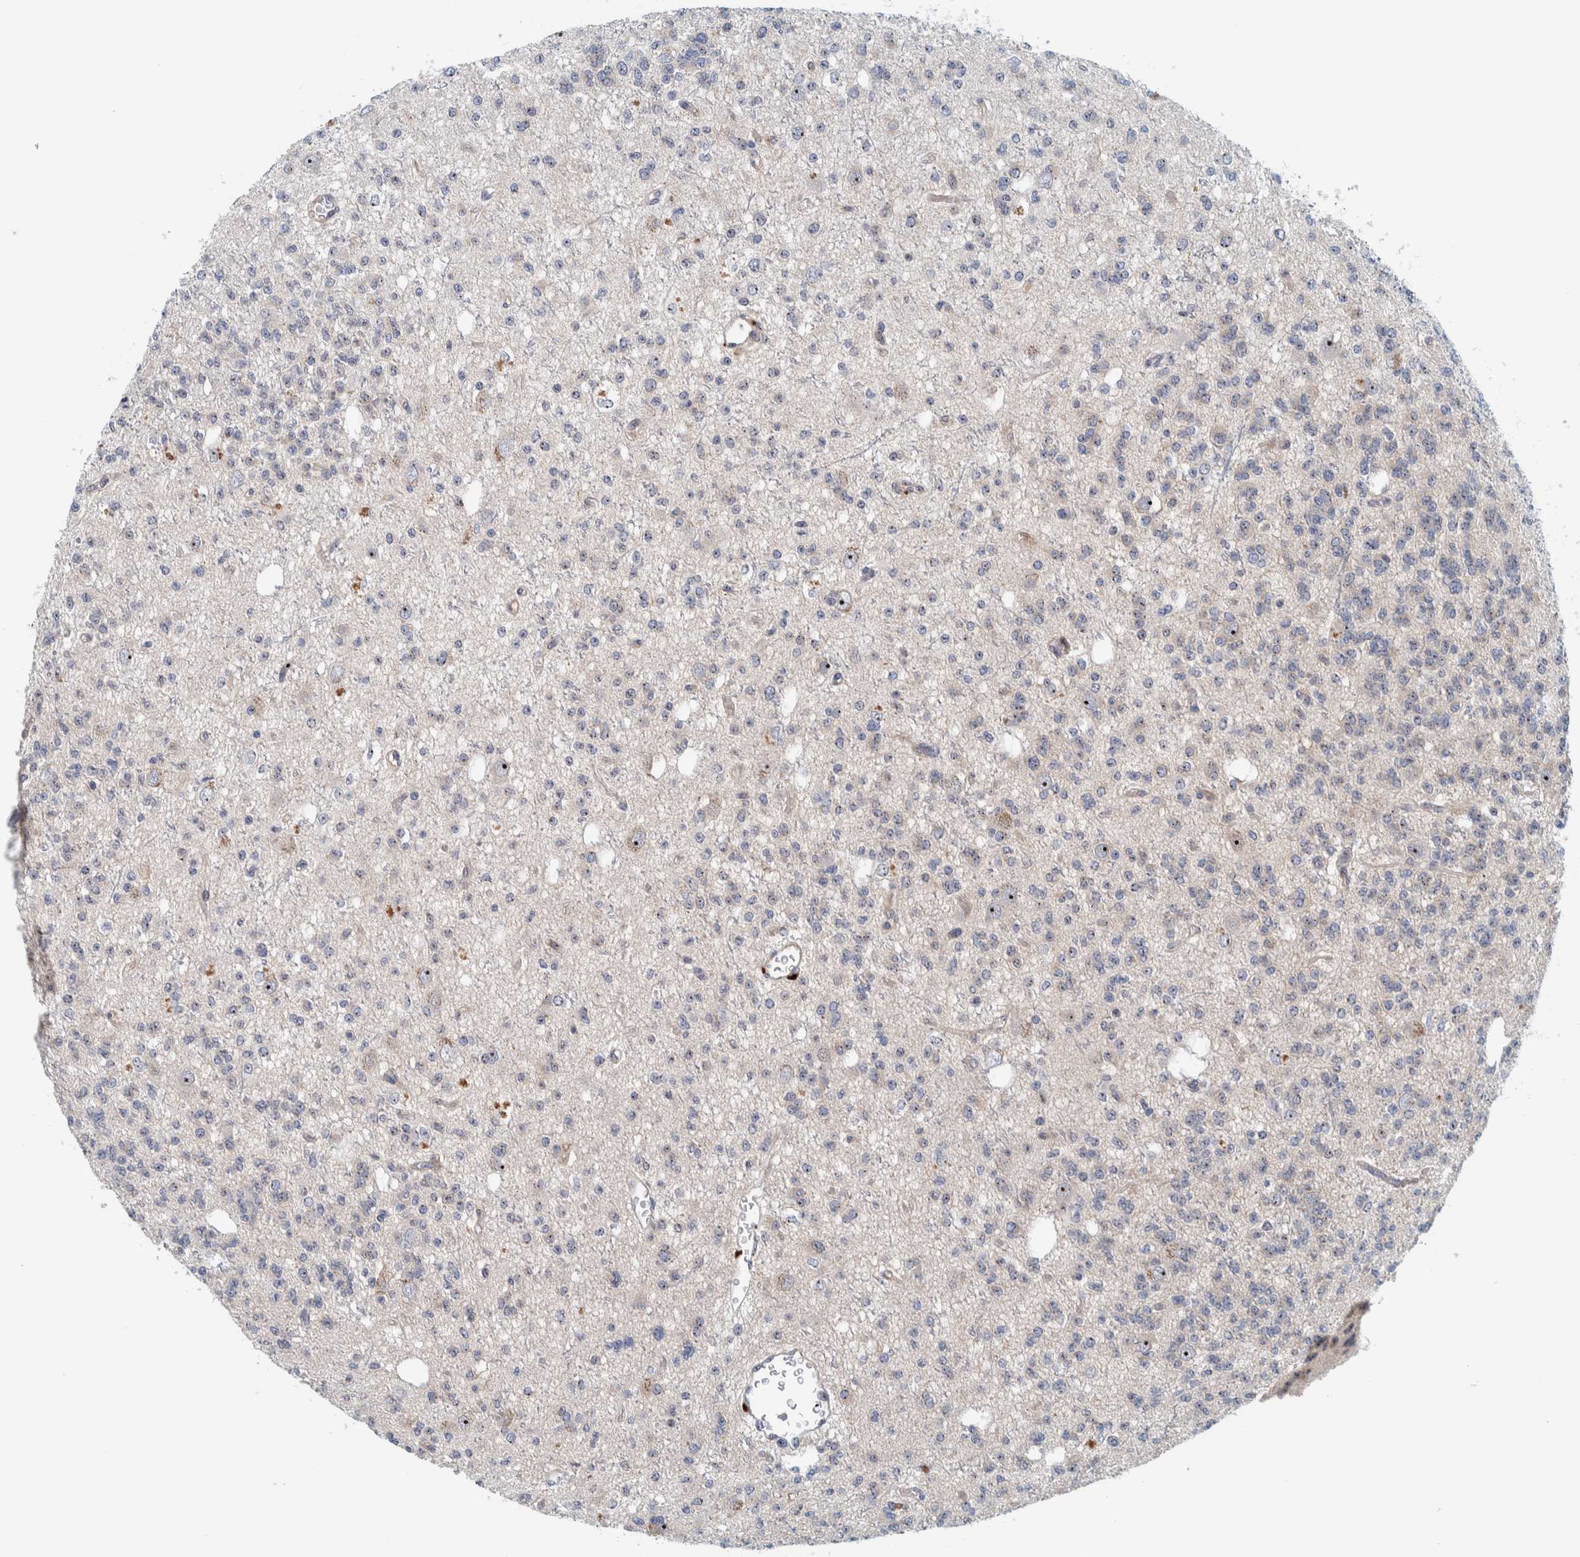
{"staining": {"intensity": "weak", "quantity": "25%-75%", "location": "nuclear"}, "tissue": "glioma", "cell_type": "Tumor cells", "image_type": "cancer", "snomed": [{"axis": "morphology", "description": "Glioma, malignant, Low grade"}, {"axis": "topography", "description": "Brain"}], "caption": "Malignant low-grade glioma was stained to show a protein in brown. There is low levels of weak nuclear positivity in about 25%-75% of tumor cells. Nuclei are stained in blue.", "gene": "NOL11", "patient": {"sex": "male", "age": 38}}